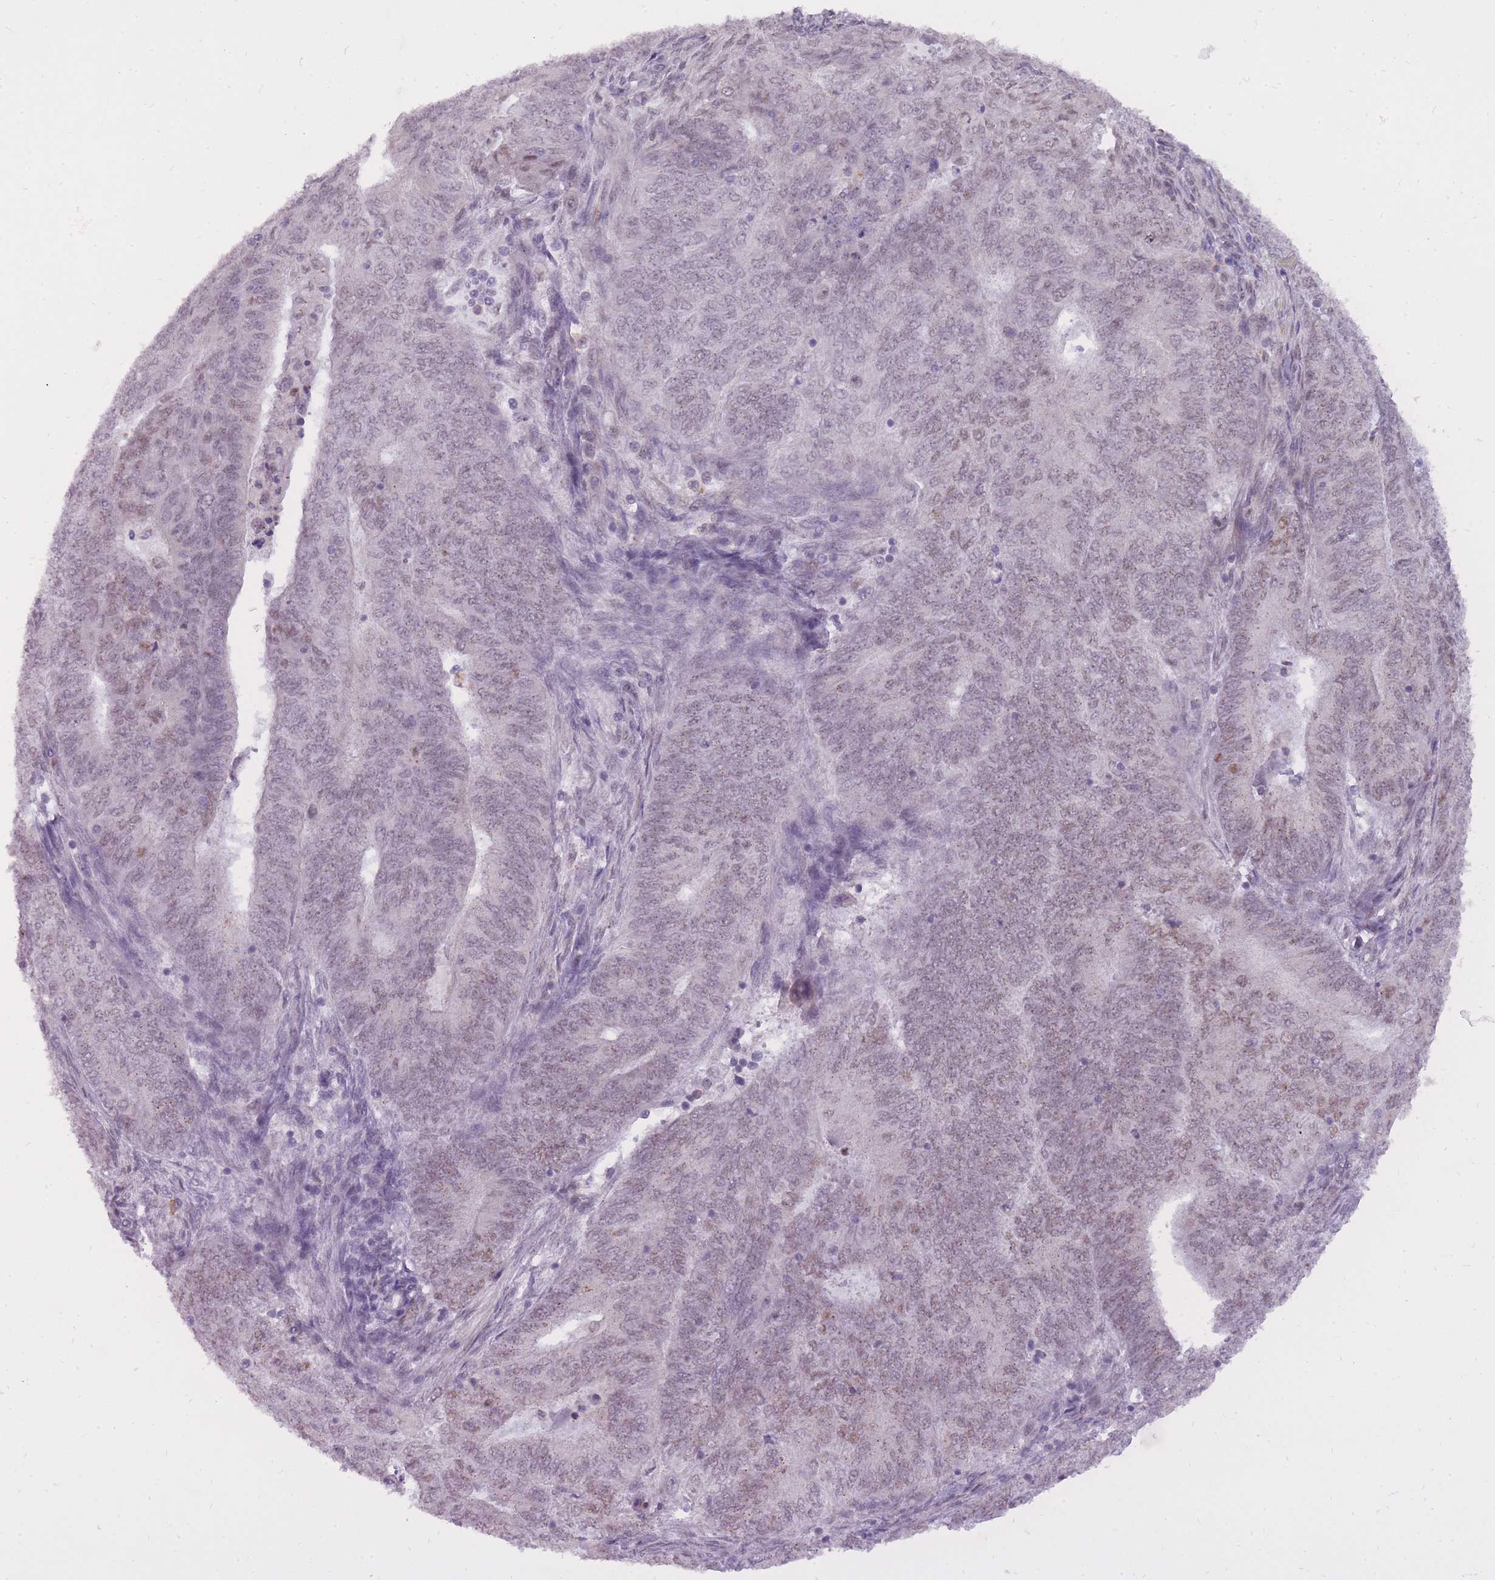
{"staining": {"intensity": "weak", "quantity": ">75%", "location": "nuclear"}, "tissue": "endometrial cancer", "cell_type": "Tumor cells", "image_type": "cancer", "snomed": [{"axis": "morphology", "description": "Adenocarcinoma, NOS"}, {"axis": "topography", "description": "Endometrium"}], "caption": "A photomicrograph showing weak nuclear positivity in about >75% of tumor cells in endometrial cancer, as visualized by brown immunohistochemical staining.", "gene": "TIGD1", "patient": {"sex": "female", "age": 62}}